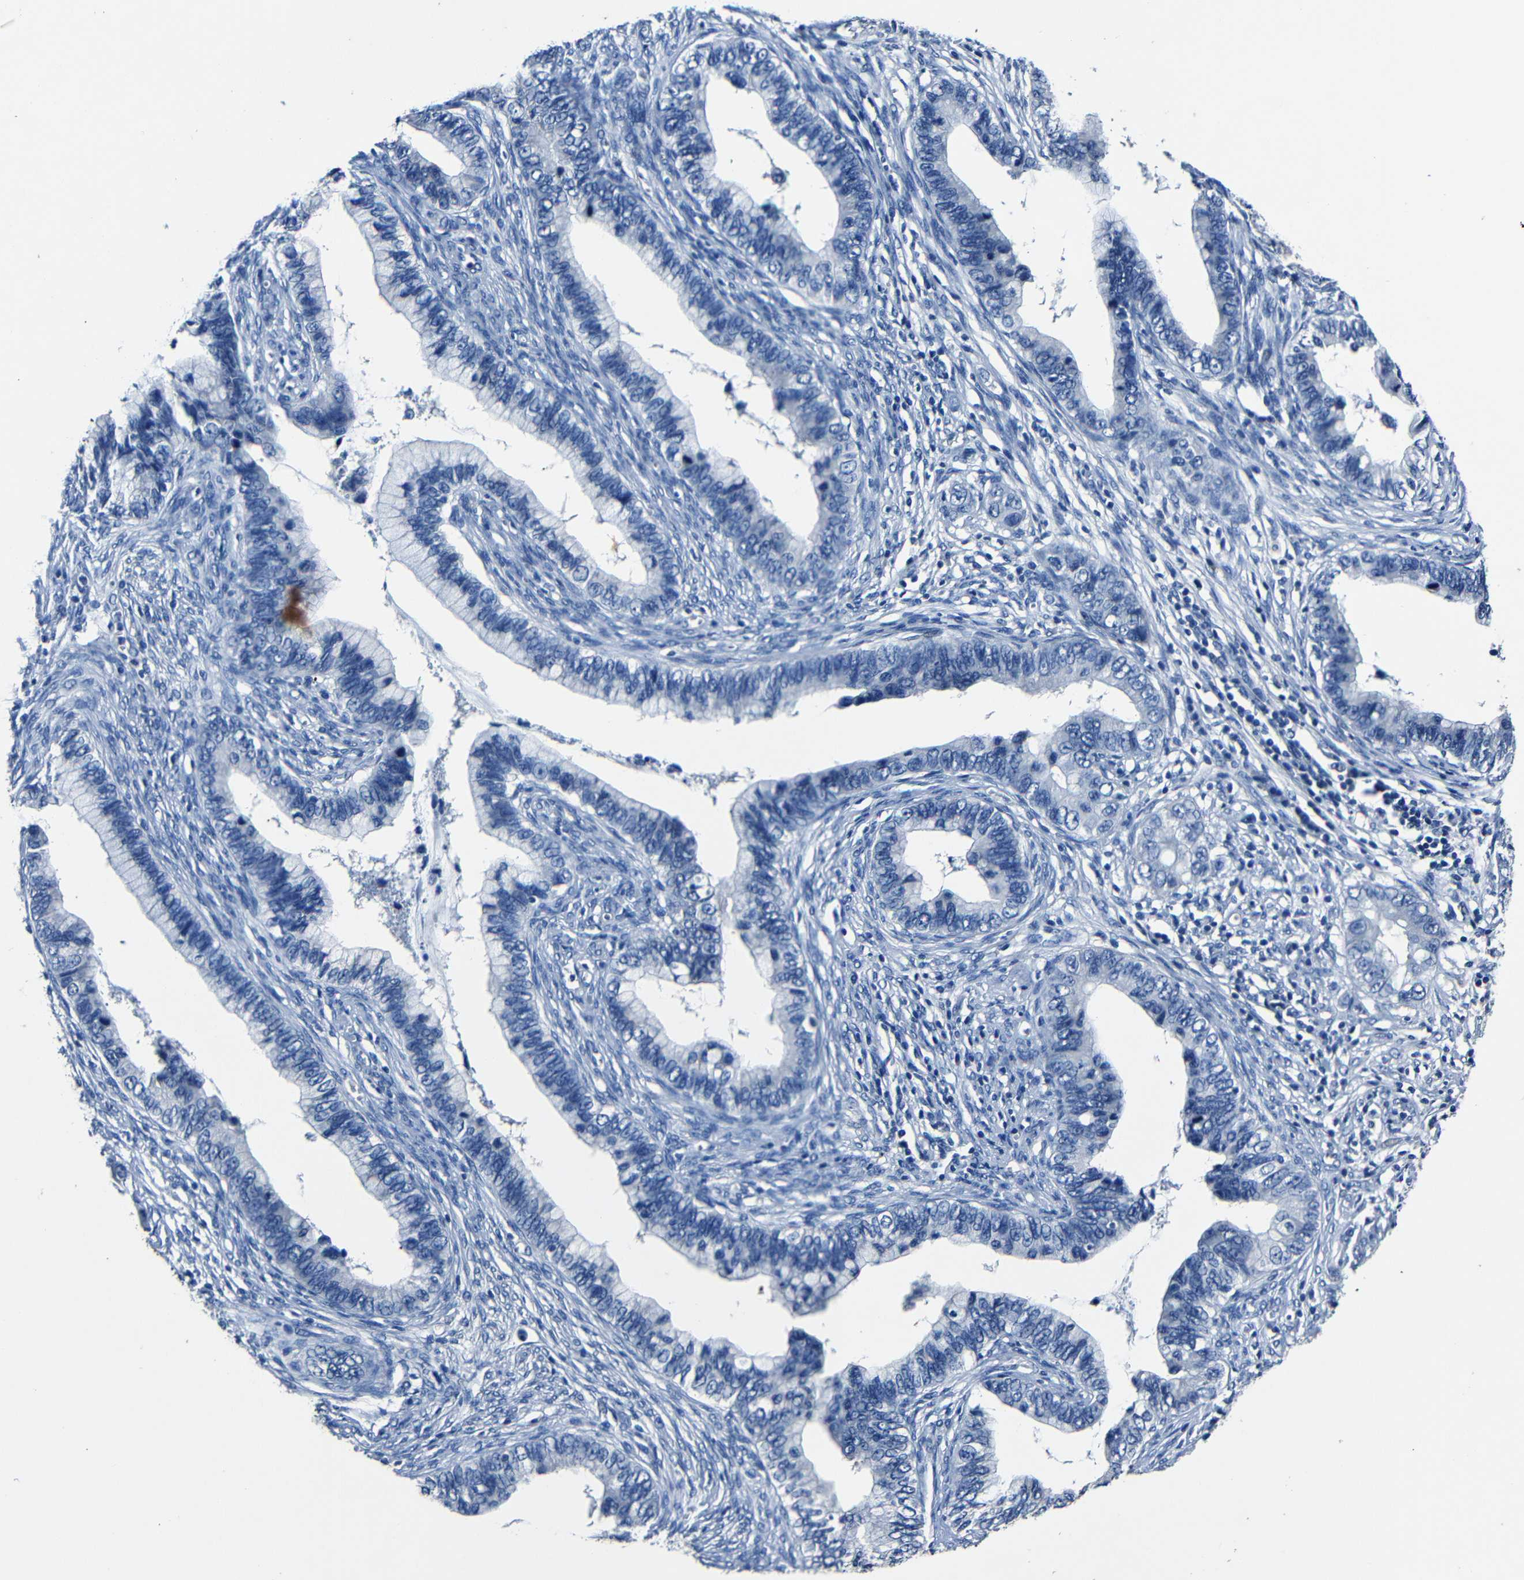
{"staining": {"intensity": "negative", "quantity": "none", "location": "none"}, "tissue": "cervical cancer", "cell_type": "Tumor cells", "image_type": "cancer", "snomed": [{"axis": "morphology", "description": "Adenocarcinoma, NOS"}, {"axis": "topography", "description": "Cervix"}], "caption": "IHC micrograph of neoplastic tissue: cervical adenocarcinoma stained with DAB (3,3'-diaminobenzidine) demonstrates no significant protein staining in tumor cells.", "gene": "NCMAP", "patient": {"sex": "female", "age": 44}}